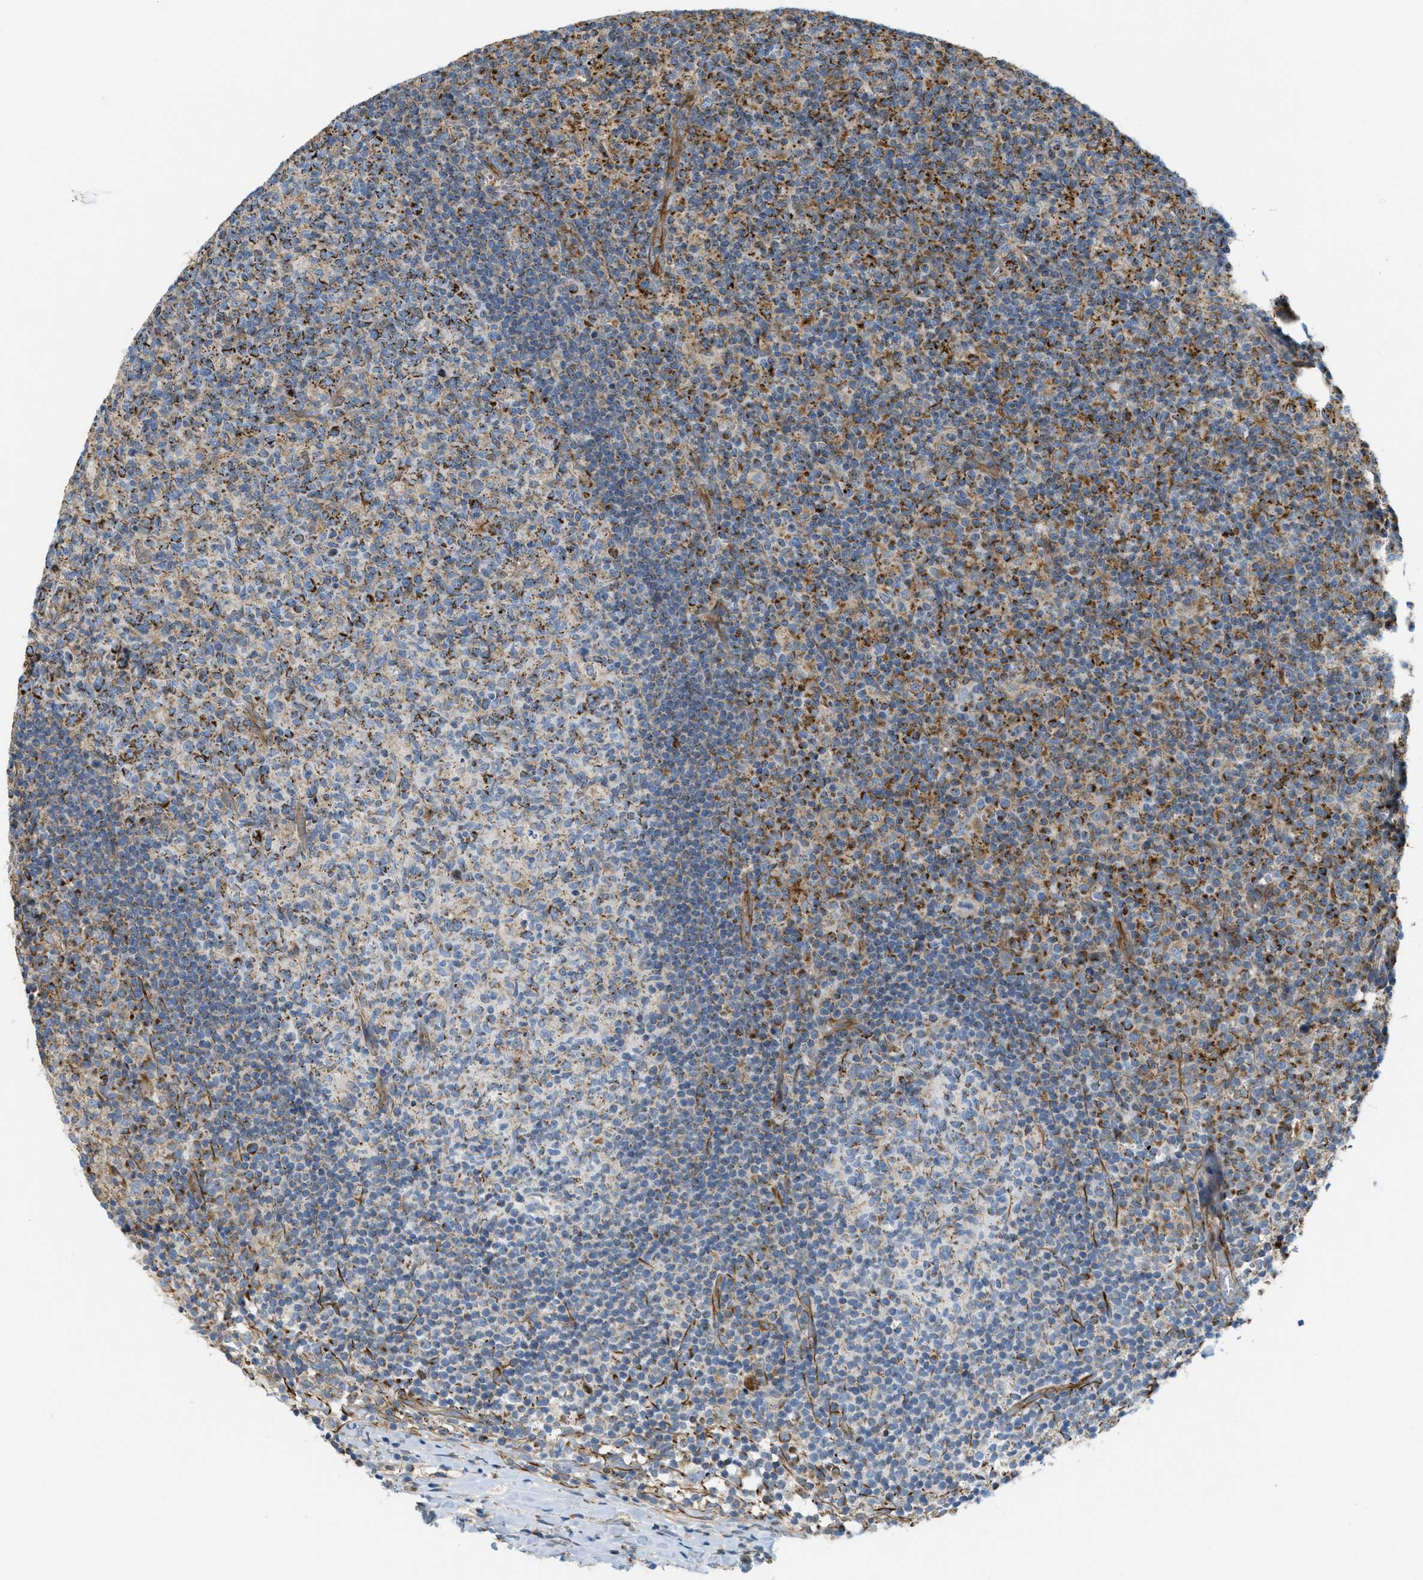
{"staining": {"intensity": "strong", "quantity": "<25%", "location": "cytoplasmic/membranous"}, "tissue": "lymph node", "cell_type": "Germinal center cells", "image_type": "normal", "snomed": [{"axis": "morphology", "description": "Normal tissue, NOS"}, {"axis": "morphology", "description": "Inflammation, NOS"}, {"axis": "topography", "description": "Lymph node"}], "caption": "A brown stain shows strong cytoplasmic/membranous expression of a protein in germinal center cells of unremarkable human lymph node. The protein of interest is shown in brown color, while the nuclei are stained blue.", "gene": "BTN3A1", "patient": {"sex": "male", "age": 55}}